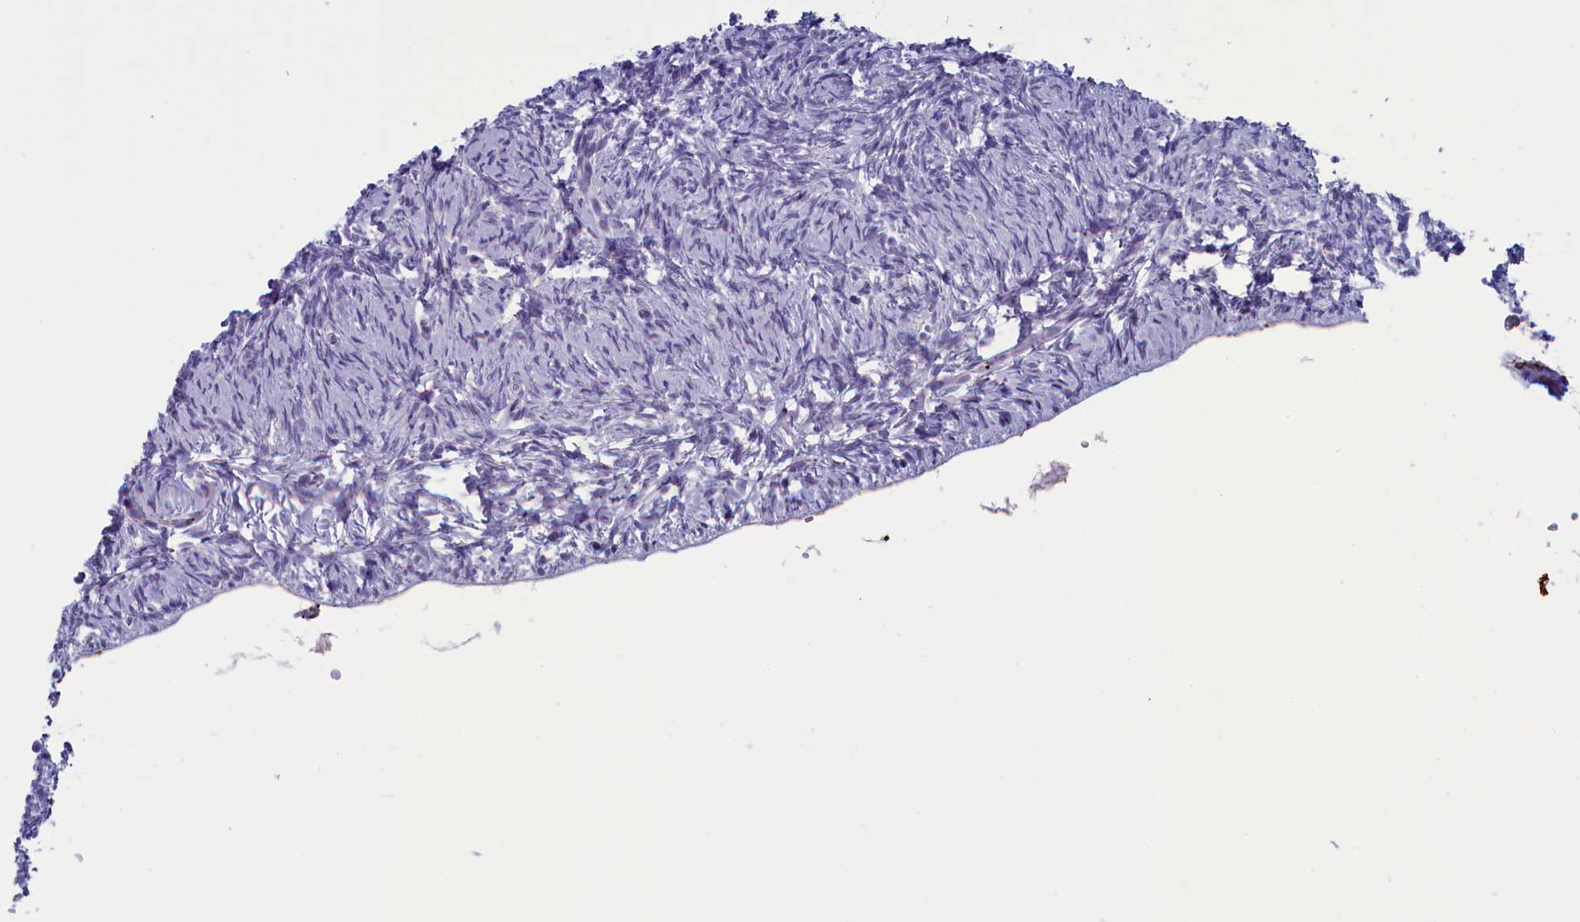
{"staining": {"intensity": "negative", "quantity": "none", "location": "none"}, "tissue": "ovary", "cell_type": "Ovarian stroma cells", "image_type": "normal", "snomed": [{"axis": "morphology", "description": "Normal tissue, NOS"}, {"axis": "topography", "description": "Ovary"}], "caption": "DAB immunohistochemical staining of normal human ovary exhibits no significant expression in ovarian stroma cells. The staining was performed using DAB (3,3'-diaminobenzidine) to visualize the protein expression in brown, while the nuclei were stained in blue with hematoxylin (Magnification: 20x).", "gene": "AIFM2", "patient": {"sex": "female", "age": 51}}